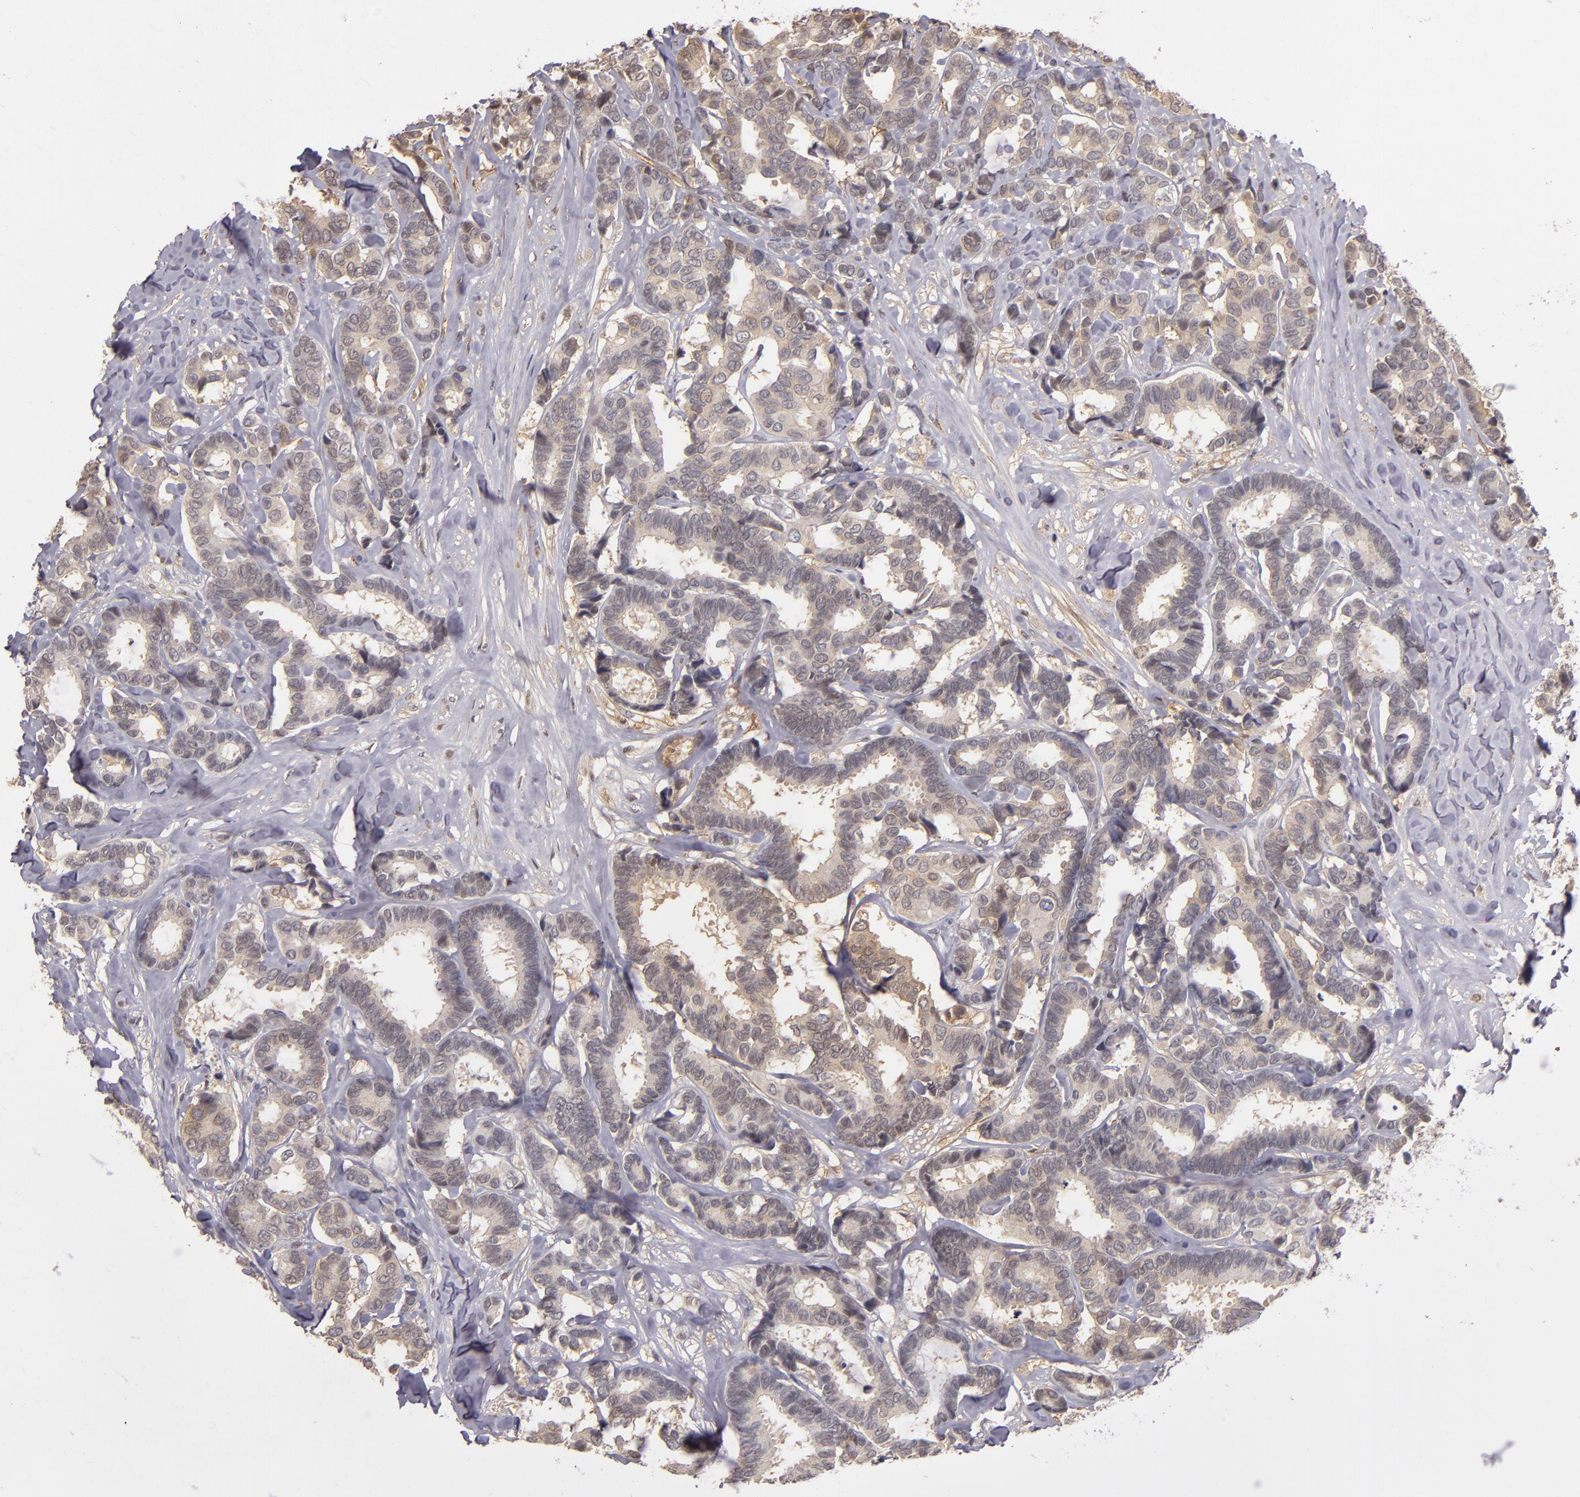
{"staining": {"intensity": "weak", "quantity": ">75%", "location": "cytoplasmic/membranous"}, "tissue": "breast cancer", "cell_type": "Tumor cells", "image_type": "cancer", "snomed": [{"axis": "morphology", "description": "Duct carcinoma"}, {"axis": "topography", "description": "Breast"}], "caption": "There is low levels of weak cytoplasmic/membranous positivity in tumor cells of breast cancer, as demonstrated by immunohistochemical staining (brown color).", "gene": "LRG1", "patient": {"sex": "female", "age": 87}}